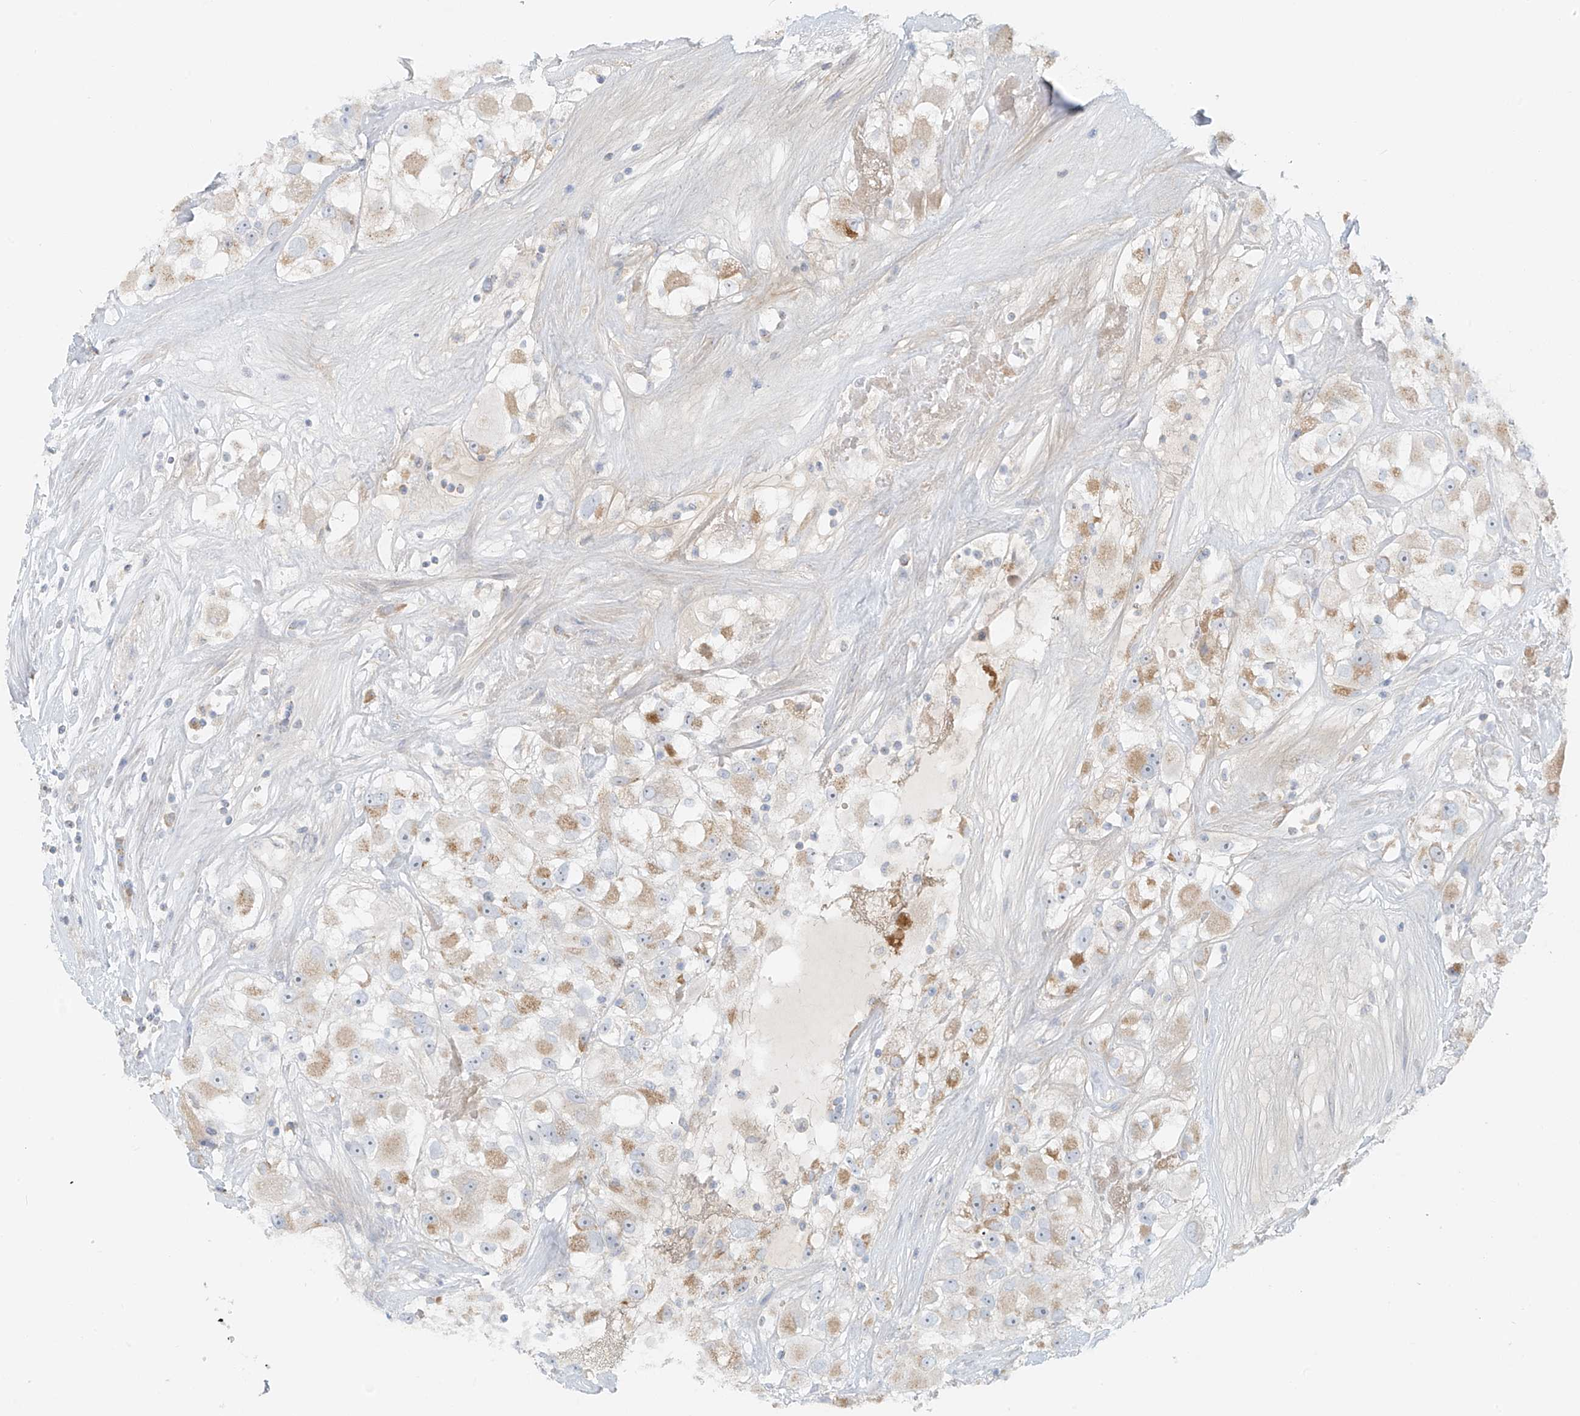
{"staining": {"intensity": "moderate", "quantity": "25%-75%", "location": "cytoplasmic/membranous"}, "tissue": "renal cancer", "cell_type": "Tumor cells", "image_type": "cancer", "snomed": [{"axis": "morphology", "description": "Adenocarcinoma, NOS"}, {"axis": "topography", "description": "Kidney"}], "caption": "Immunohistochemistry (IHC) of renal cancer reveals medium levels of moderate cytoplasmic/membranous positivity in approximately 25%-75% of tumor cells.", "gene": "UST", "patient": {"sex": "female", "age": 52}}